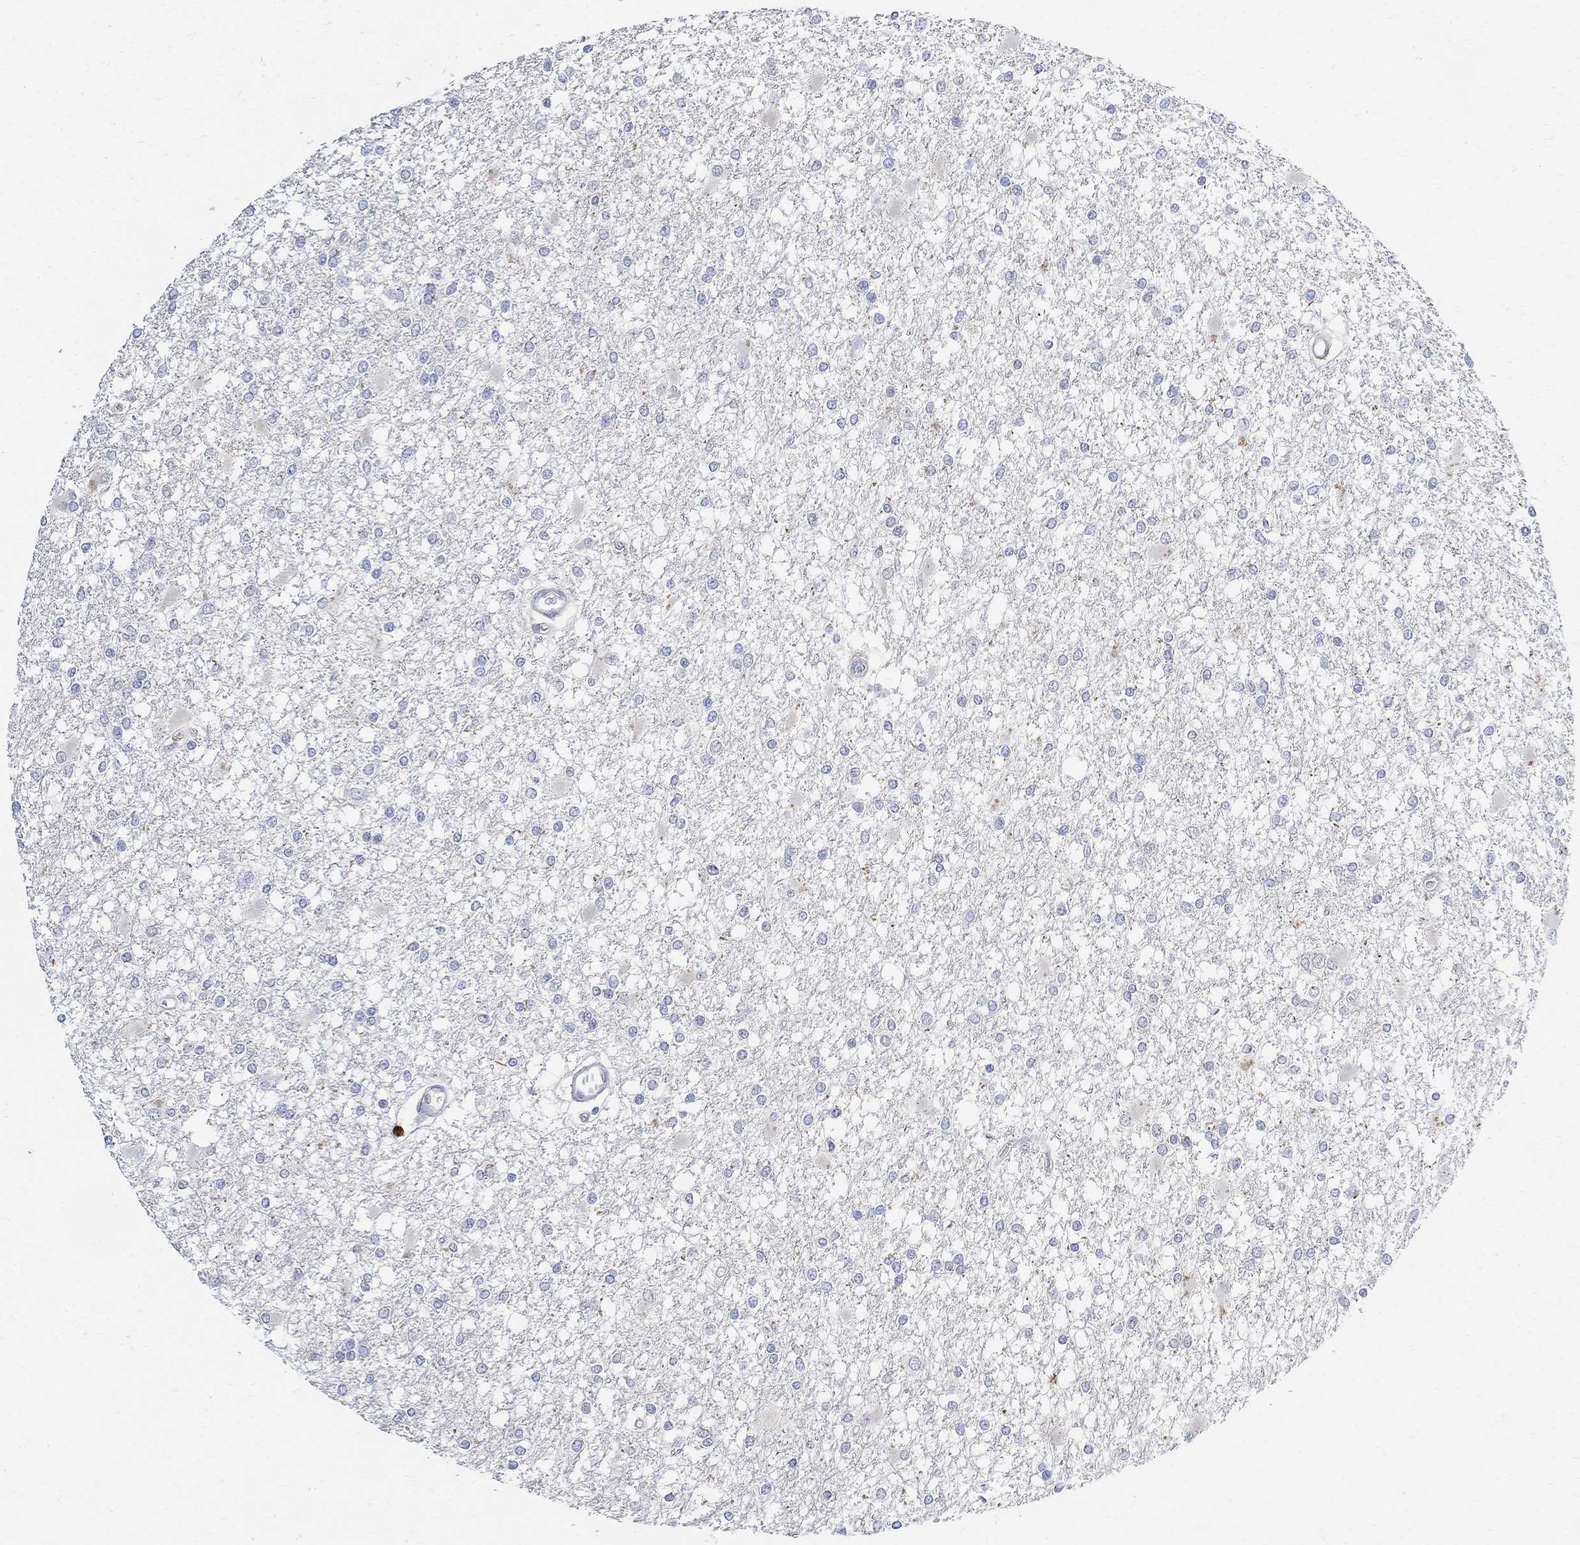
{"staining": {"intensity": "negative", "quantity": "none", "location": "none"}, "tissue": "glioma", "cell_type": "Tumor cells", "image_type": "cancer", "snomed": [{"axis": "morphology", "description": "Glioma, malignant, High grade"}, {"axis": "topography", "description": "Cerebral cortex"}], "caption": "DAB immunohistochemical staining of malignant high-grade glioma shows no significant expression in tumor cells.", "gene": "FNDC5", "patient": {"sex": "male", "age": 79}}